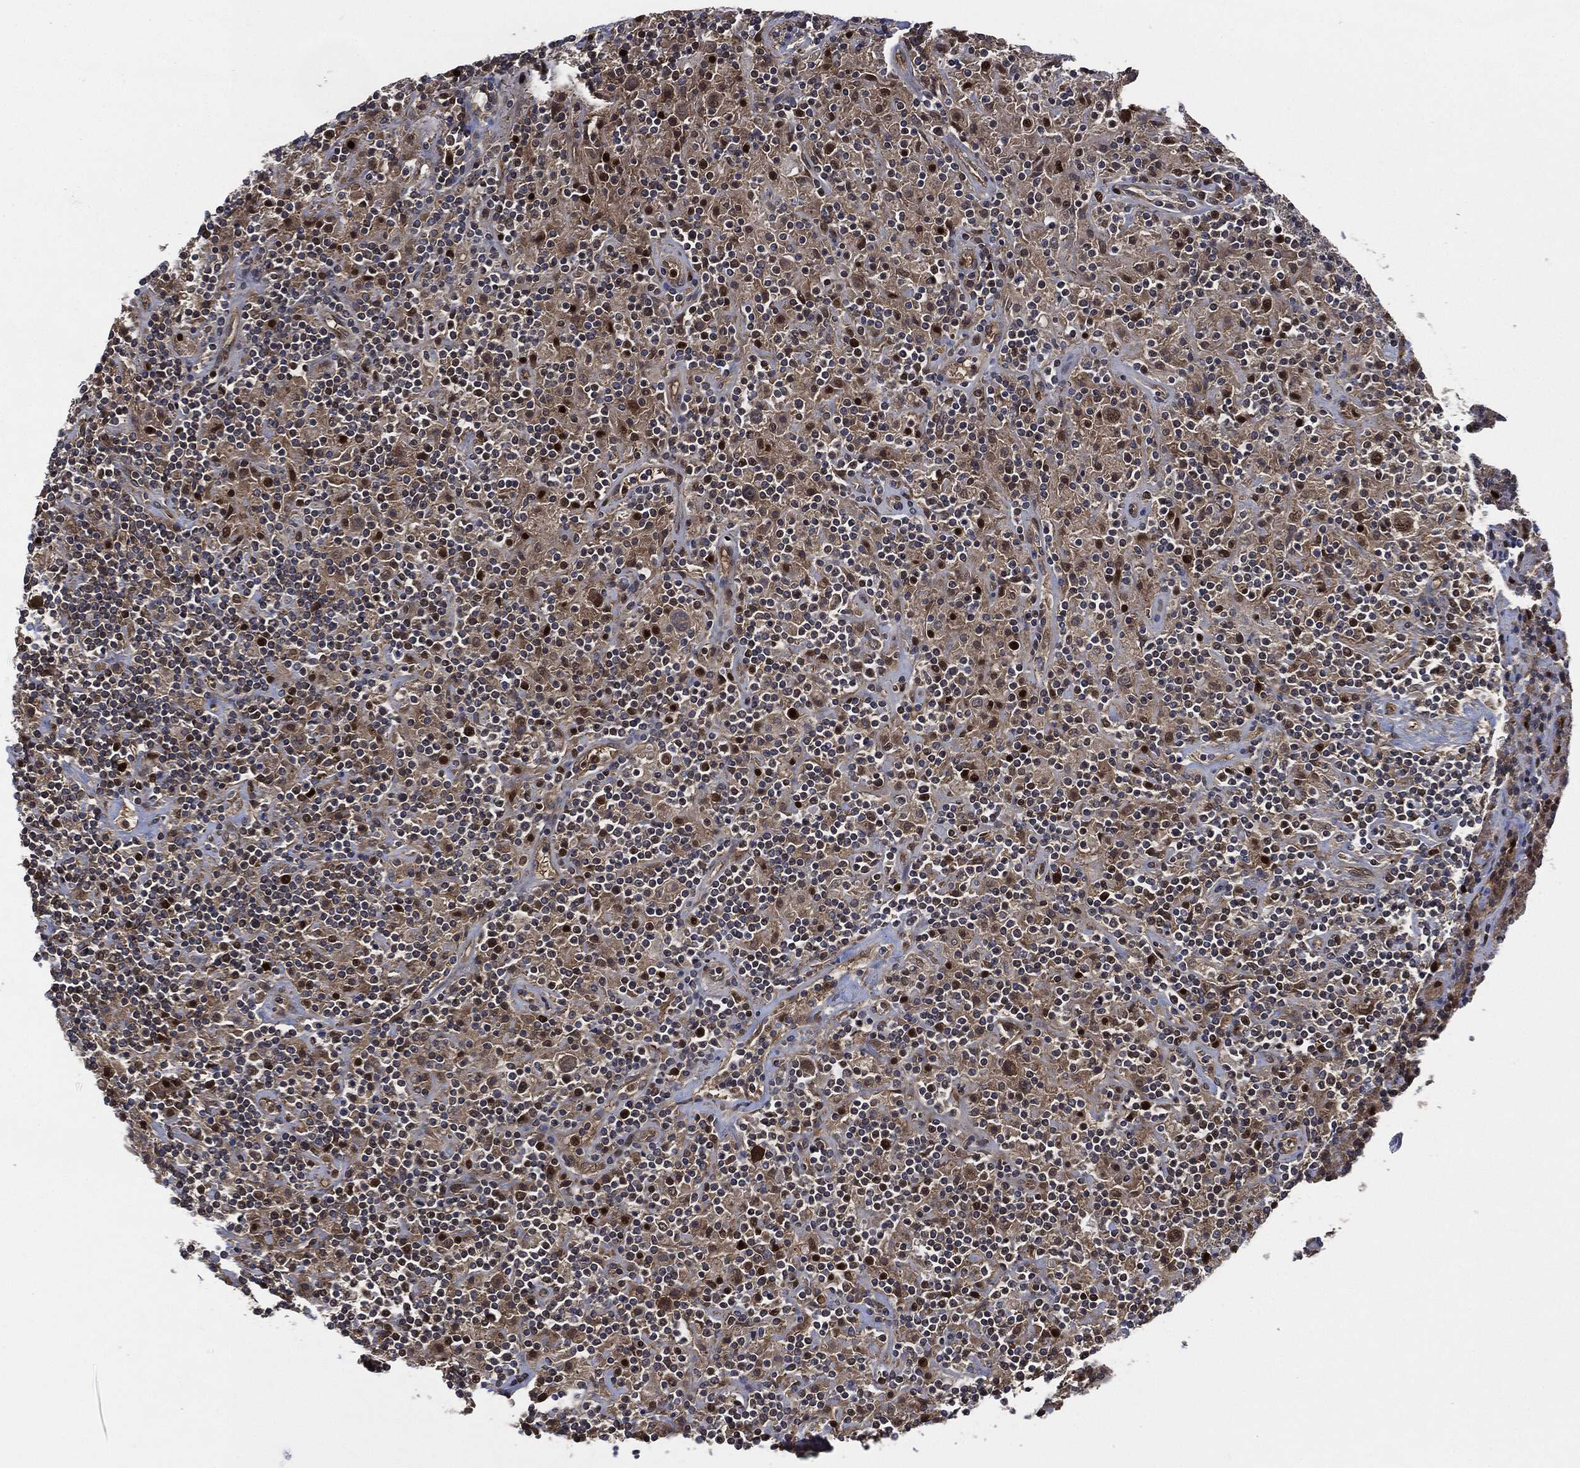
{"staining": {"intensity": "weak", "quantity": ">75%", "location": "cytoplasmic/membranous"}, "tissue": "lymphoma", "cell_type": "Tumor cells", "image_type": "cancer", "snomed": [{"axis": "morphology", "description": "Hodgkin's disease, NOS"}, {"axis": "topography", "description": "Lymph node"}], "caption": "High-power microscopy captured an immunohistochemistry histopathology image of lymphoma, revealing weak cytoplasmic/membranous positivity in approximately >75% of tumor cells.", "gene": "DCTN1", "patient": {"sex": "male", "age": 70}}